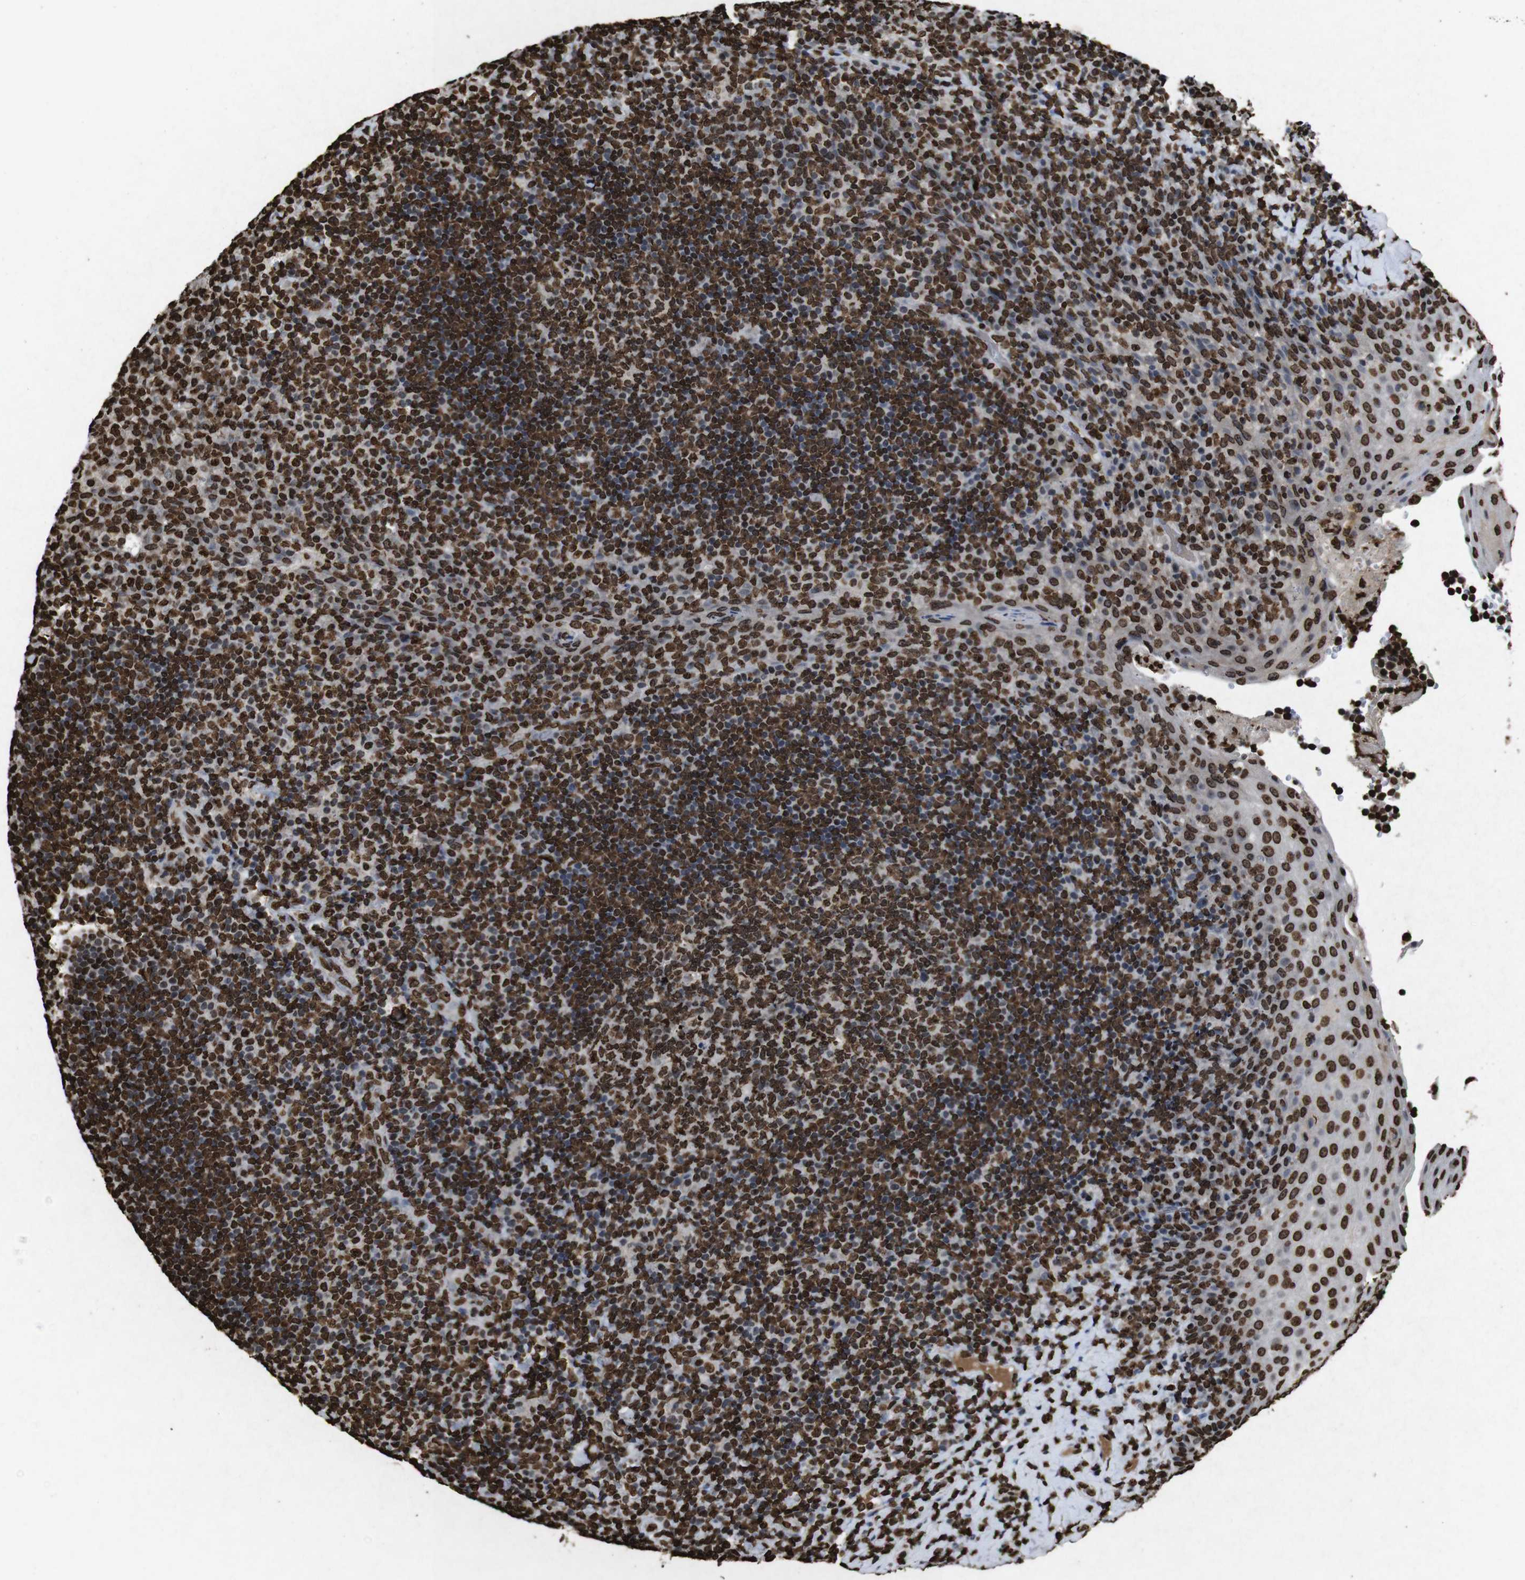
{"staining": {"intensity": "strong", "quantity": ">75%", "location": "nuclear"}, "tissue": "tonsil", "cell_type": "Germinal center cells", "image_type": "normal", "snomed": [{"axis": "morphology", "description": "Normal tissue, NOS"}, {"axis": "topography", "description": "Tonsil"}], "caption": "Tonsil stained with DAB IHC displays high levels of strong nuclear expression in about >75% of germinal center cells. (DAB = brown stain, brightfield microscopy at high magnification).", "gene": "MDM2", "patient": {"sex": "male", "age": 17}}